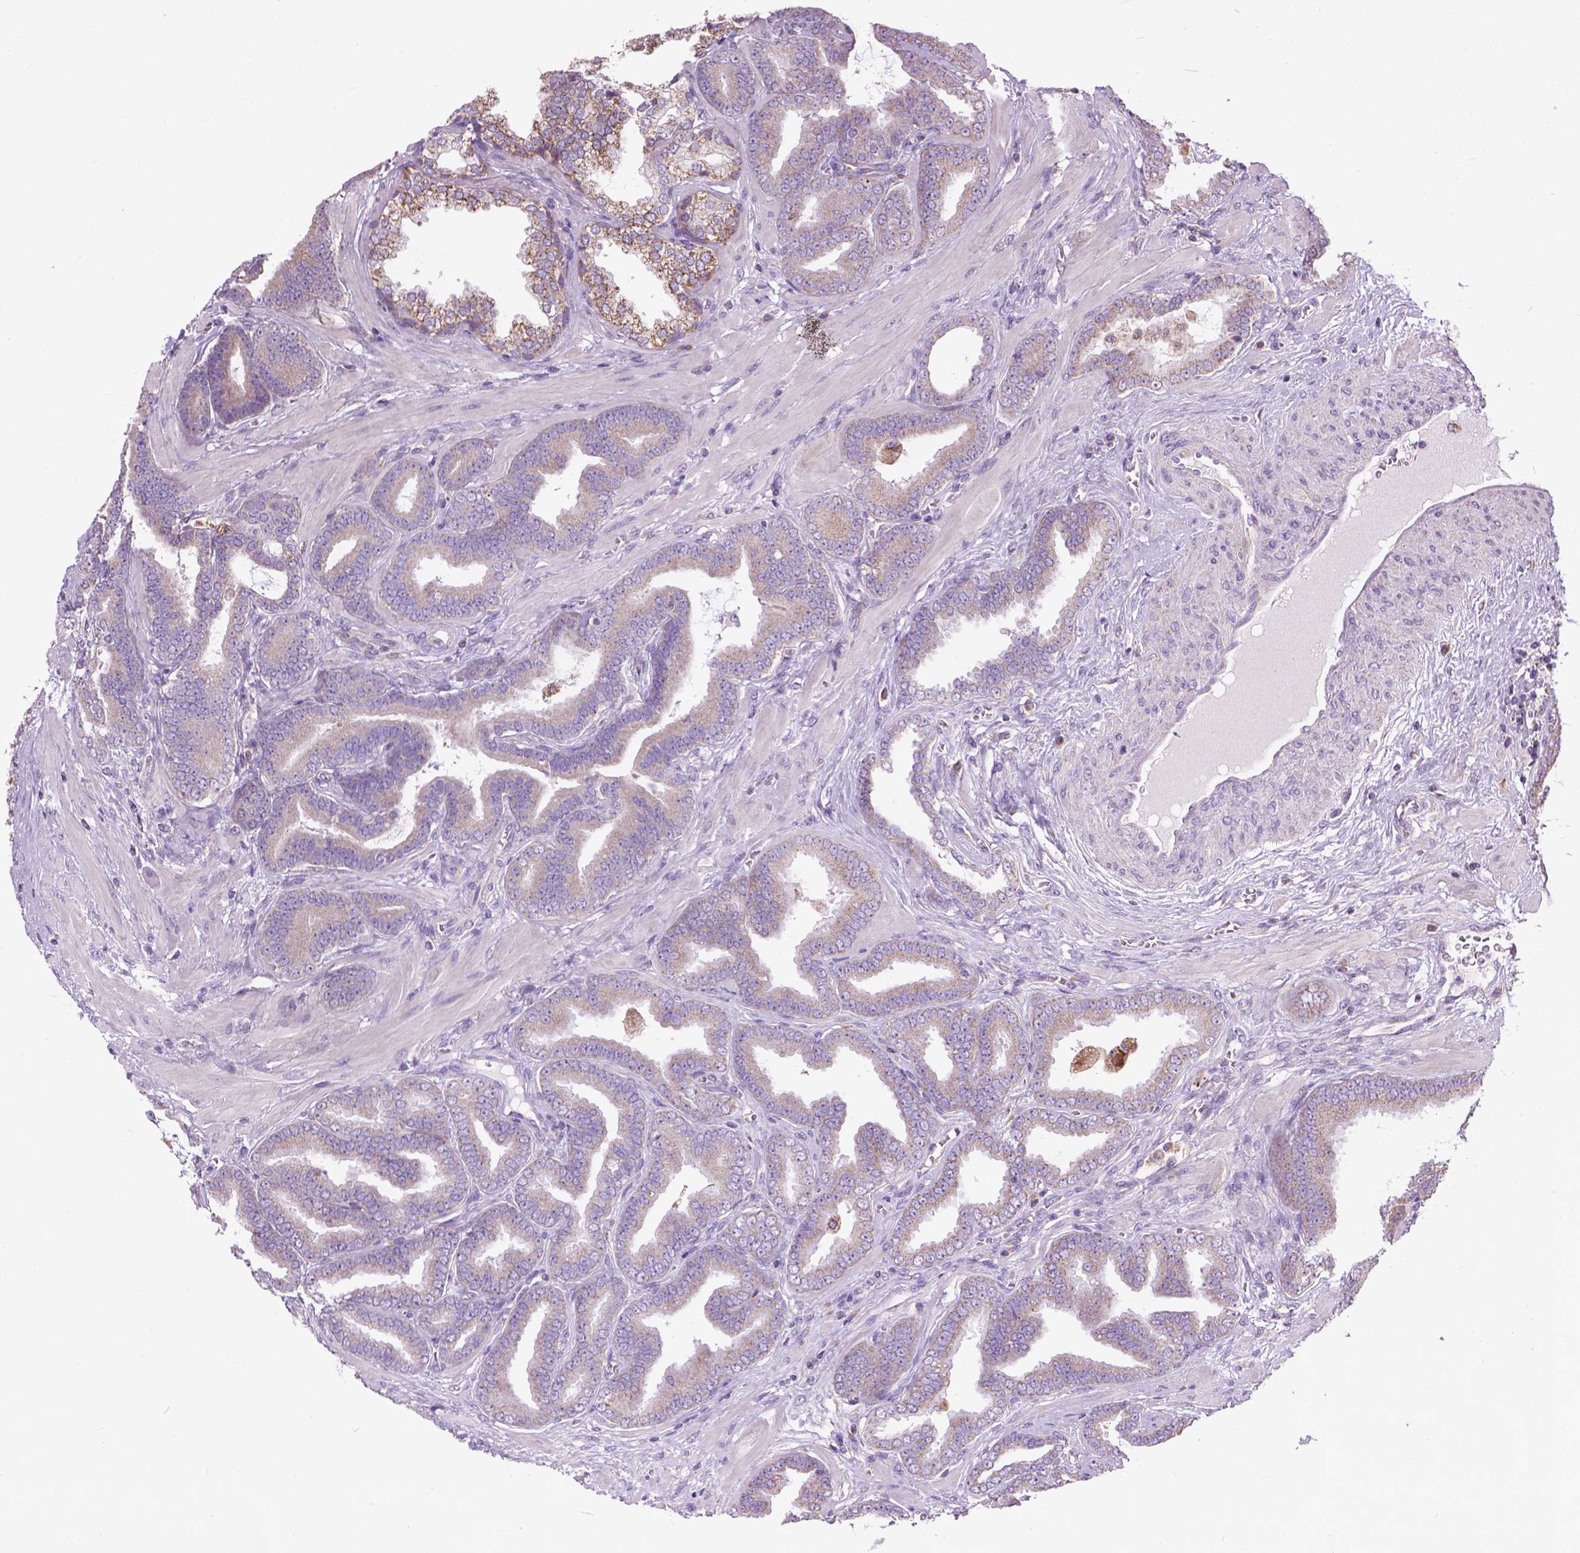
{"staining": {"intensity": "weak", "quantity": "25%-75%", "location": "cytoplasmic/membranous"}, "tissue": "prostate cancer", "cell_type": "Tumor cells", "image_type": "cancer", "snomed": [{"axis": "morphology", "description": "Adenocarcinoma, Low grade"}, {"axis": "topography", "description": "Prostate"}], "caption": "A brown stain labels weak cytoplasmic/membranous expression of a protein in prostate cancer (adenocarcinoma (low-grade)) tumor cells.", "gene": "VDAC1", "patient": {"sex": "male", "age": 63}}